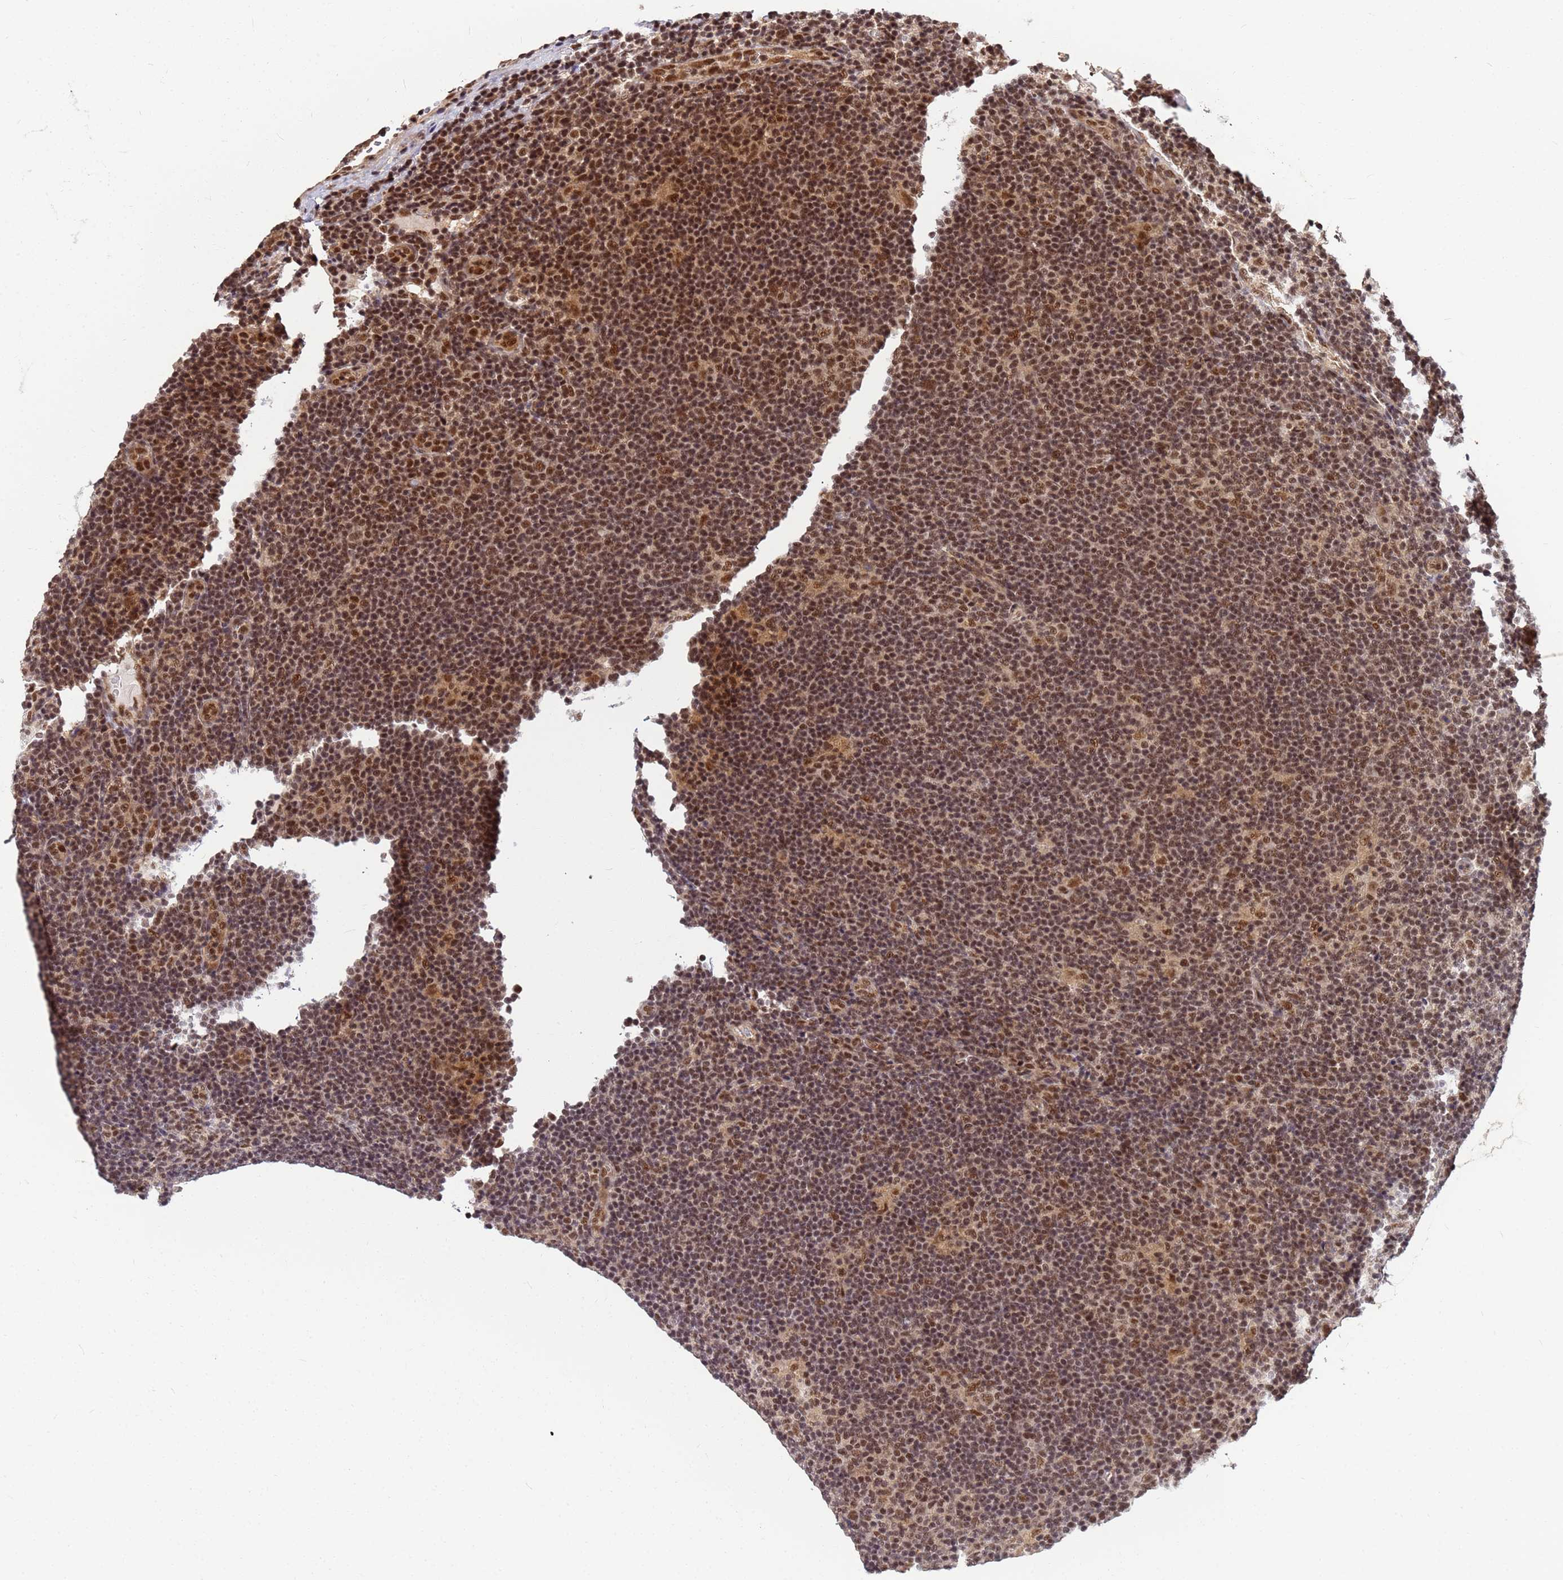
{"staining": {"intensity": "moderate", "quantity": ">75%", "location": "nuclear"}, "tissue": "lymphoma", "cell_type": "Tumor cells", "image_type": "cancer", "snomed": [{"axis": "morphology", "description": "Hodgkin's disease, NOS"}, {"axis": "topography", "description": "Lymph node"}], "caption": "Immunohistochemistry (IHC) staining of lymphoma, which exhibits medium levels of moderate nuclear staining in approximately >75% of tumor cells indicating moderate nuclear protein expression. The staining was performed using DAB (brown) for protein detection and nuclei were counterstained in hematoxylin (blue).", "gene": "NCBP2", "patient": {"sex": "female", "age": 57}}